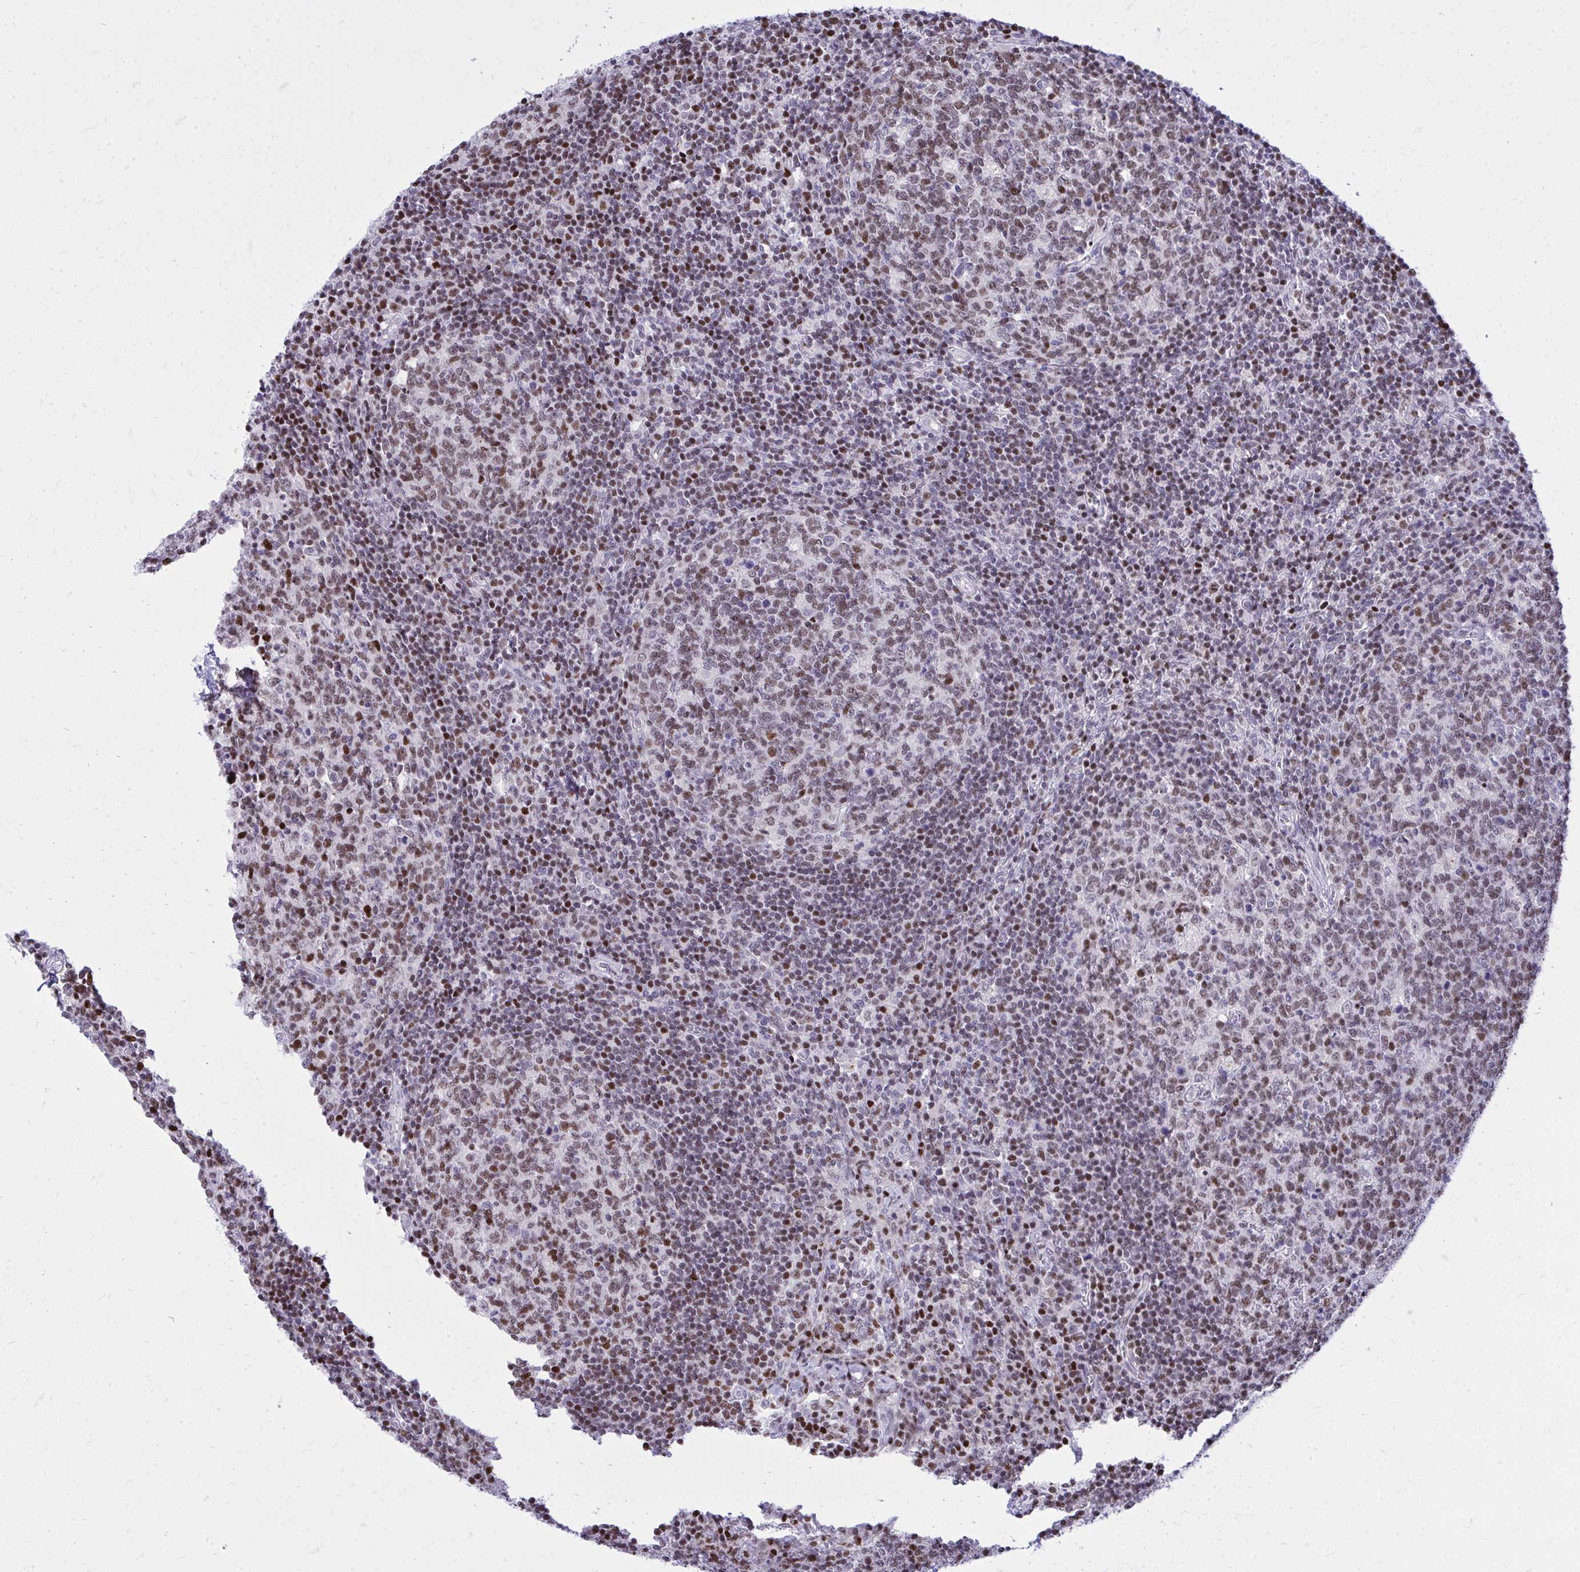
{"staining": {"intensity": "moderate", "quantity": "25%-75%", "location": "nuclear"}, "tissue": "lymph node", "cell_type": "Germinal center cells", "image_type": "normal", "snomed": [{"axis": "morphology", "description": "Normal tissue, NOS"}, {"axis": "topography", "description": "Lymph node"}], "caption": "A high-resolution photomicrograph shows immunohistochemistry (IHC) staining of unremarkable lymph node, which reveals moderate nuclear staining in about 25%-75% of germinal center cells. (DAB IHC, brown staining for protein, blue staining for nuclei).", "gene": "C14orf39", "patient": {"sex": "male", "age": 67}}